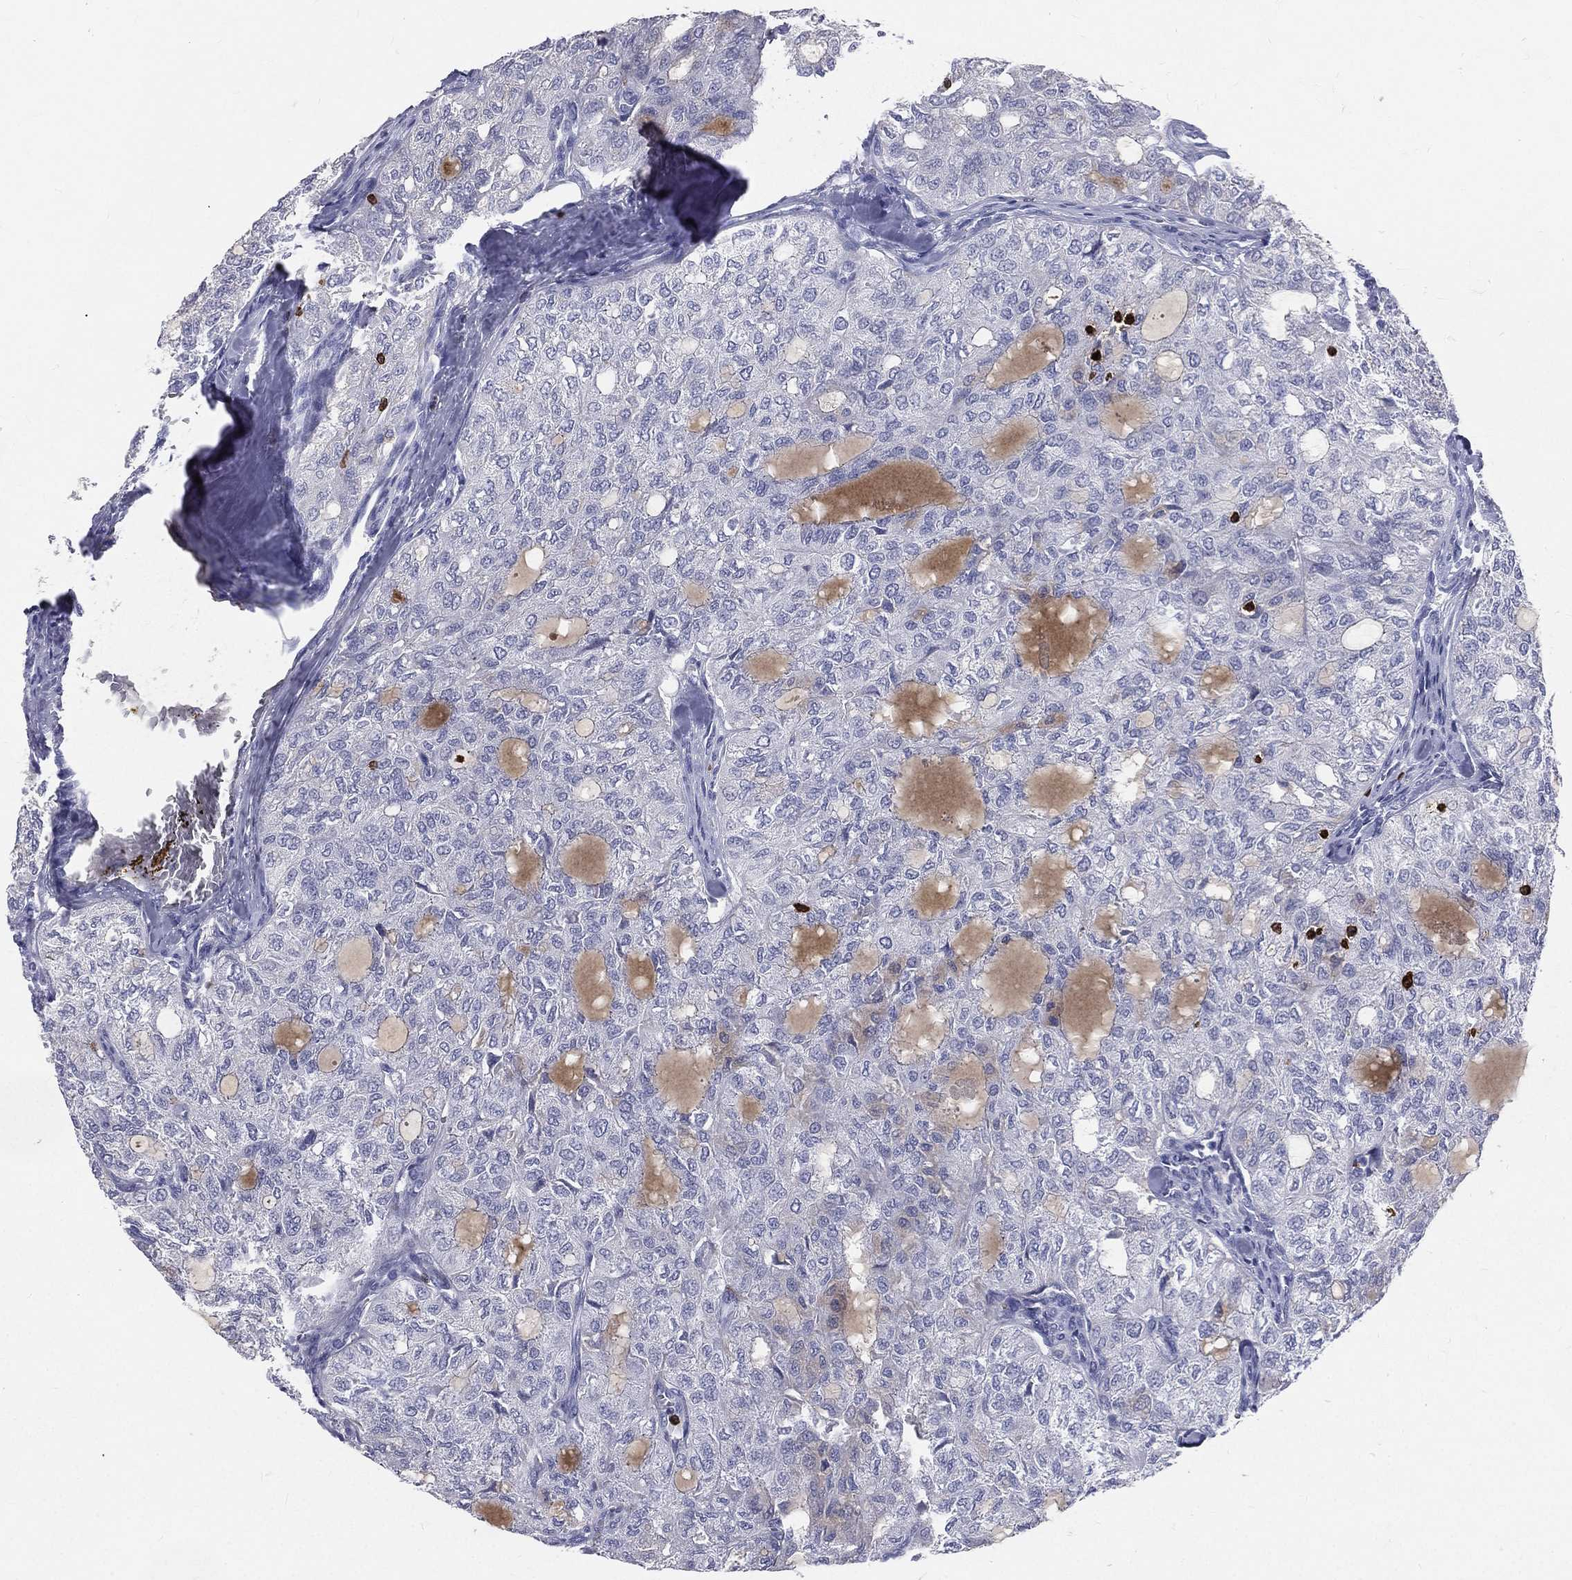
{"staining": {"intensity": "negative", "quantity": "none", "location": "none"}, "tissue": "thyroid cancer", "cell_type": "Tumor cells", "image_type": "cancer", "snomed": [{"axis": "morphology", "description": "Follicular adenoma carcinoma, NOS"}, {"axis": "topography", "description": "Thyroid gland"}], "caption": "Immunohistochemistry of thyroid follicular adenoma carcinoma demonstrates no positivity in tumor cells.", "gene": "CTSW", "patient": {"sex": "male", "age": 75}}